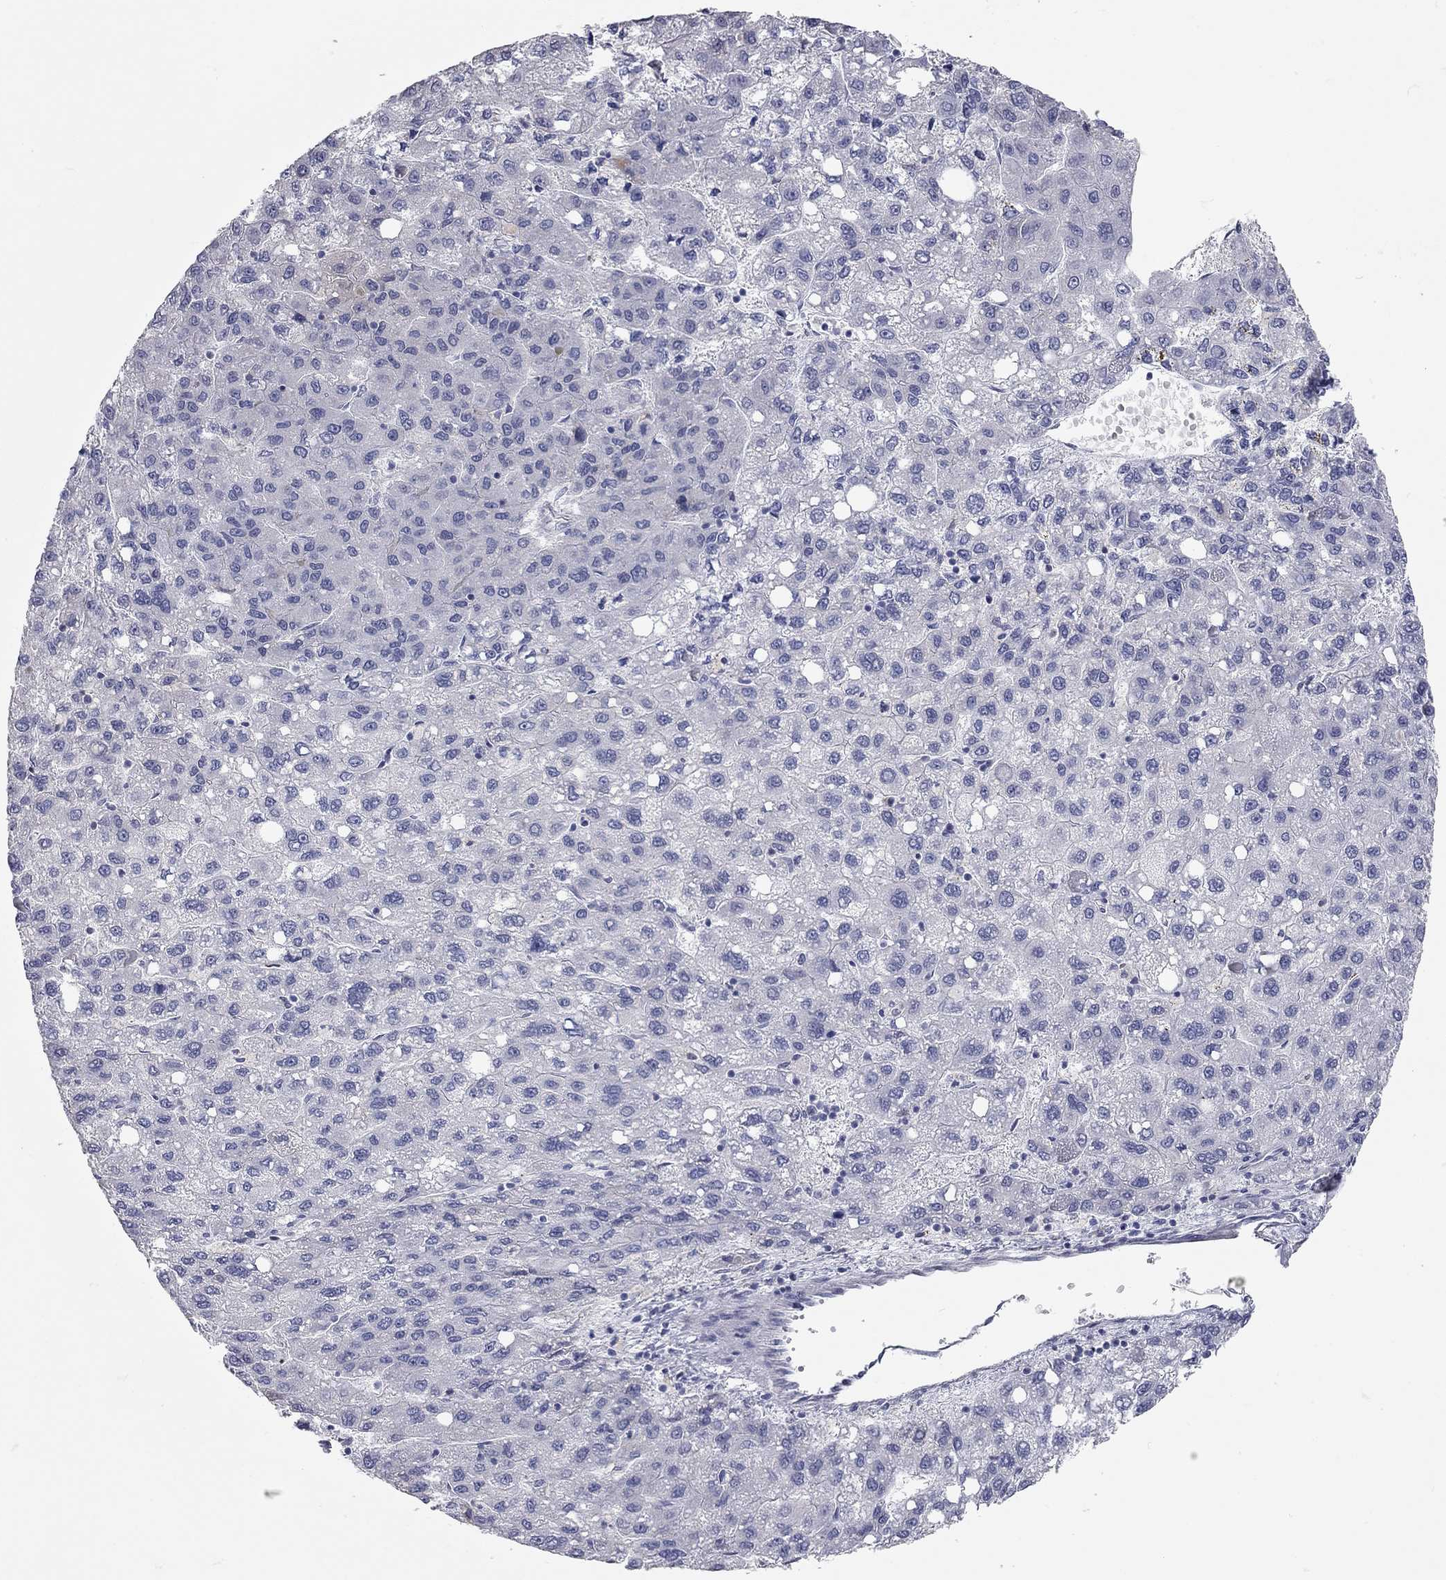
{"staining": {"intensity": "negative", "quantity": "none", "location": "none"}, "tissue": "liver cancer", "cell_type": "Tumor cells", "image_type": "cancer", "snomed": [{"axis": "morphology", "description": "Carcinoma, Hepatocellular, NOS"}, {"axis": "topography", "description": "Liver"}], "caption": "This is an immunohistochemistry (IHC) micrograph of human liver cancer (hepatocellular carcinoma). There is no expression in tumor cells.", "gene": "XAGE2", "patient": {"sex": "female", "age": 82}}